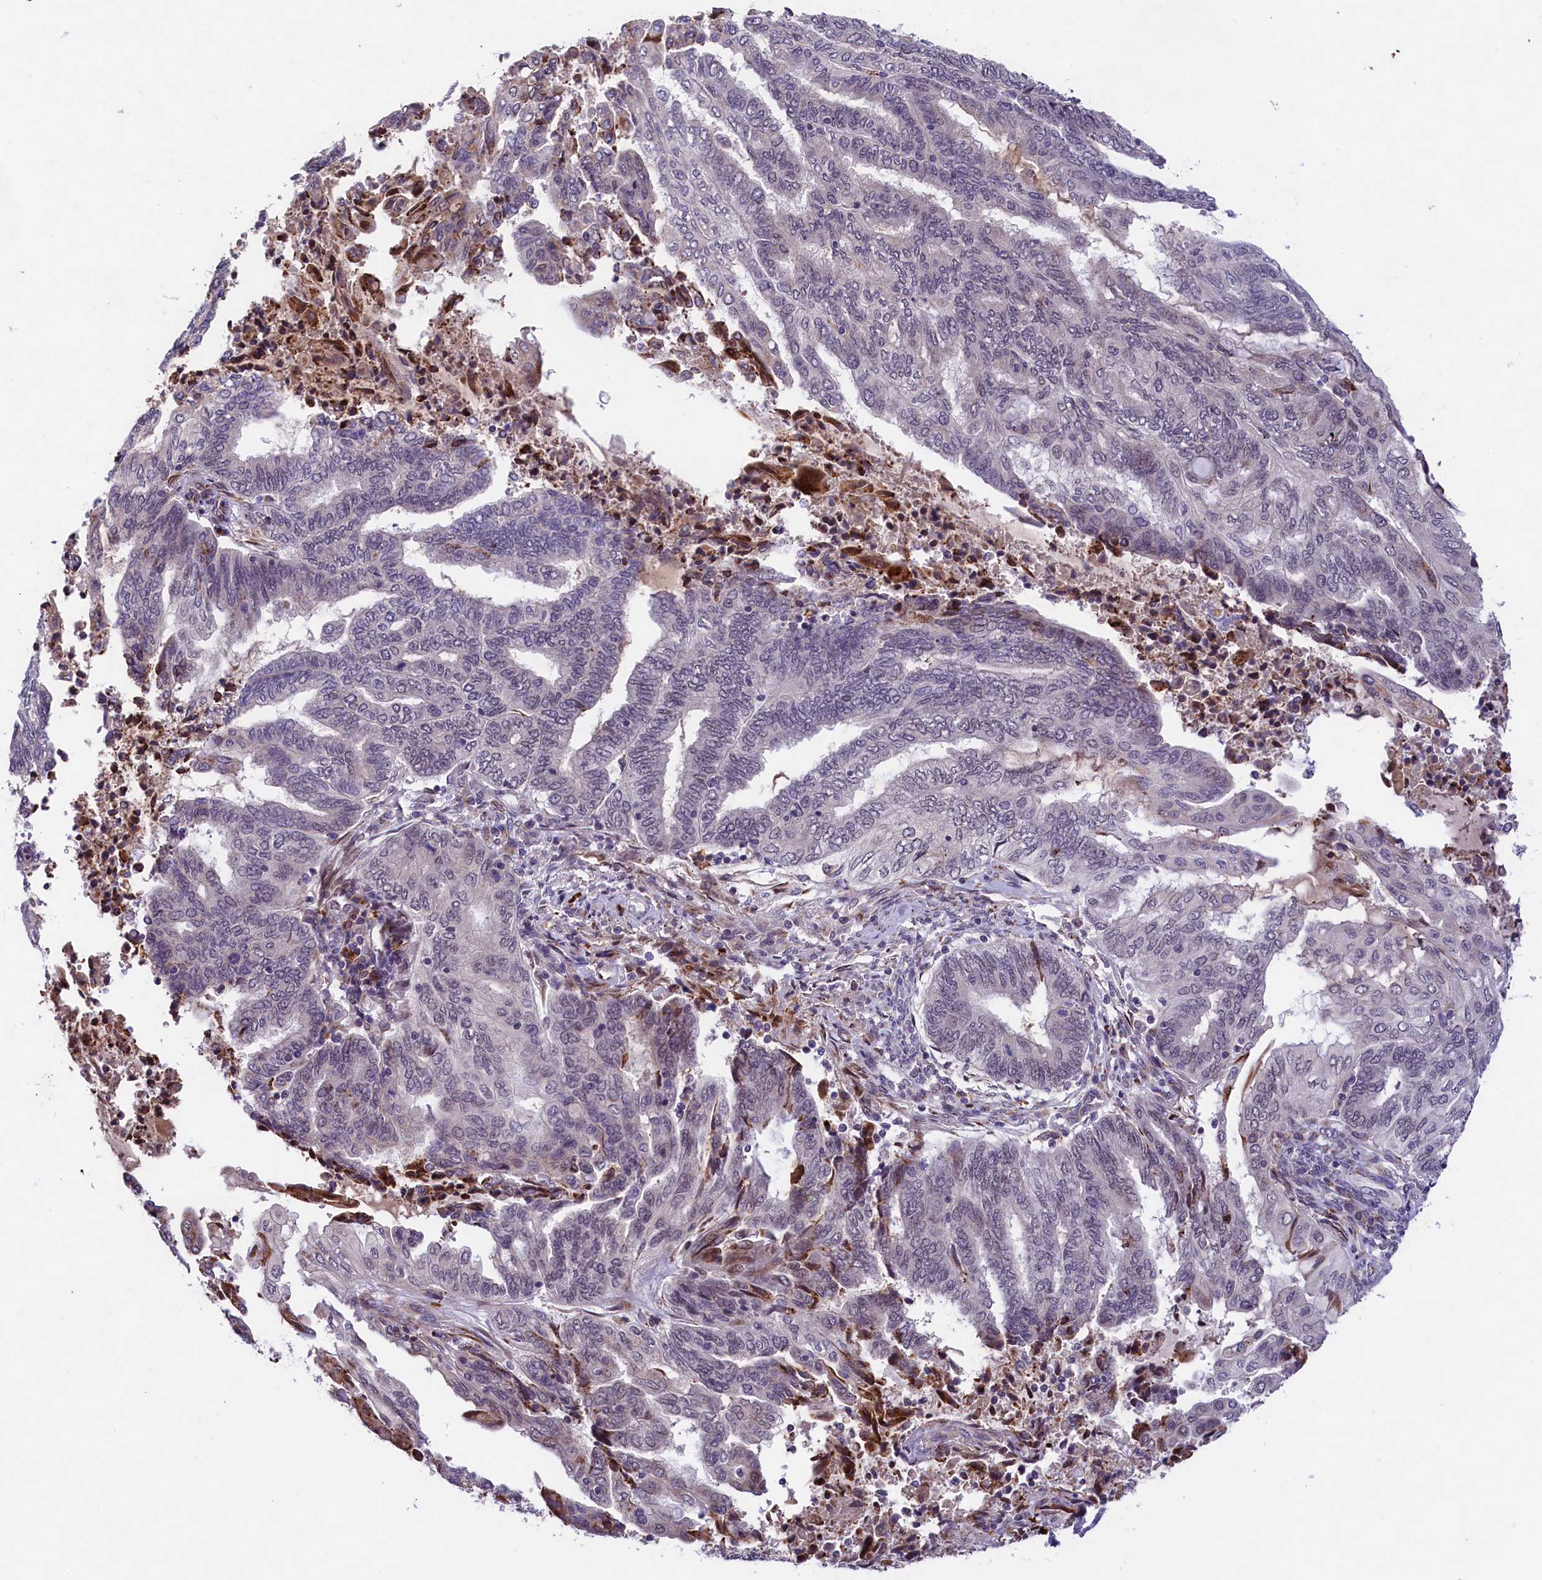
{"staining": {"intensity": "negative", "quantity": "none", "location": "none"}, "tissue": "endometrial cancer", "cell_type": "Tumor cells", "image_type": "cancer", "snomed": [{"axis": "morphology", "description": "Adenocarcinoma, NOS"}, {"axis": "topography", "description": "Uterus"}, {"axis": "topography", "description": "Endometrium"}], "caption": "The IHC photomicrograph has no significant expression in tumor cells of endometrial adenocarcinoma tissue.", "gene": "FBXO45", "patient": {"sex": "female", "age": 70}}